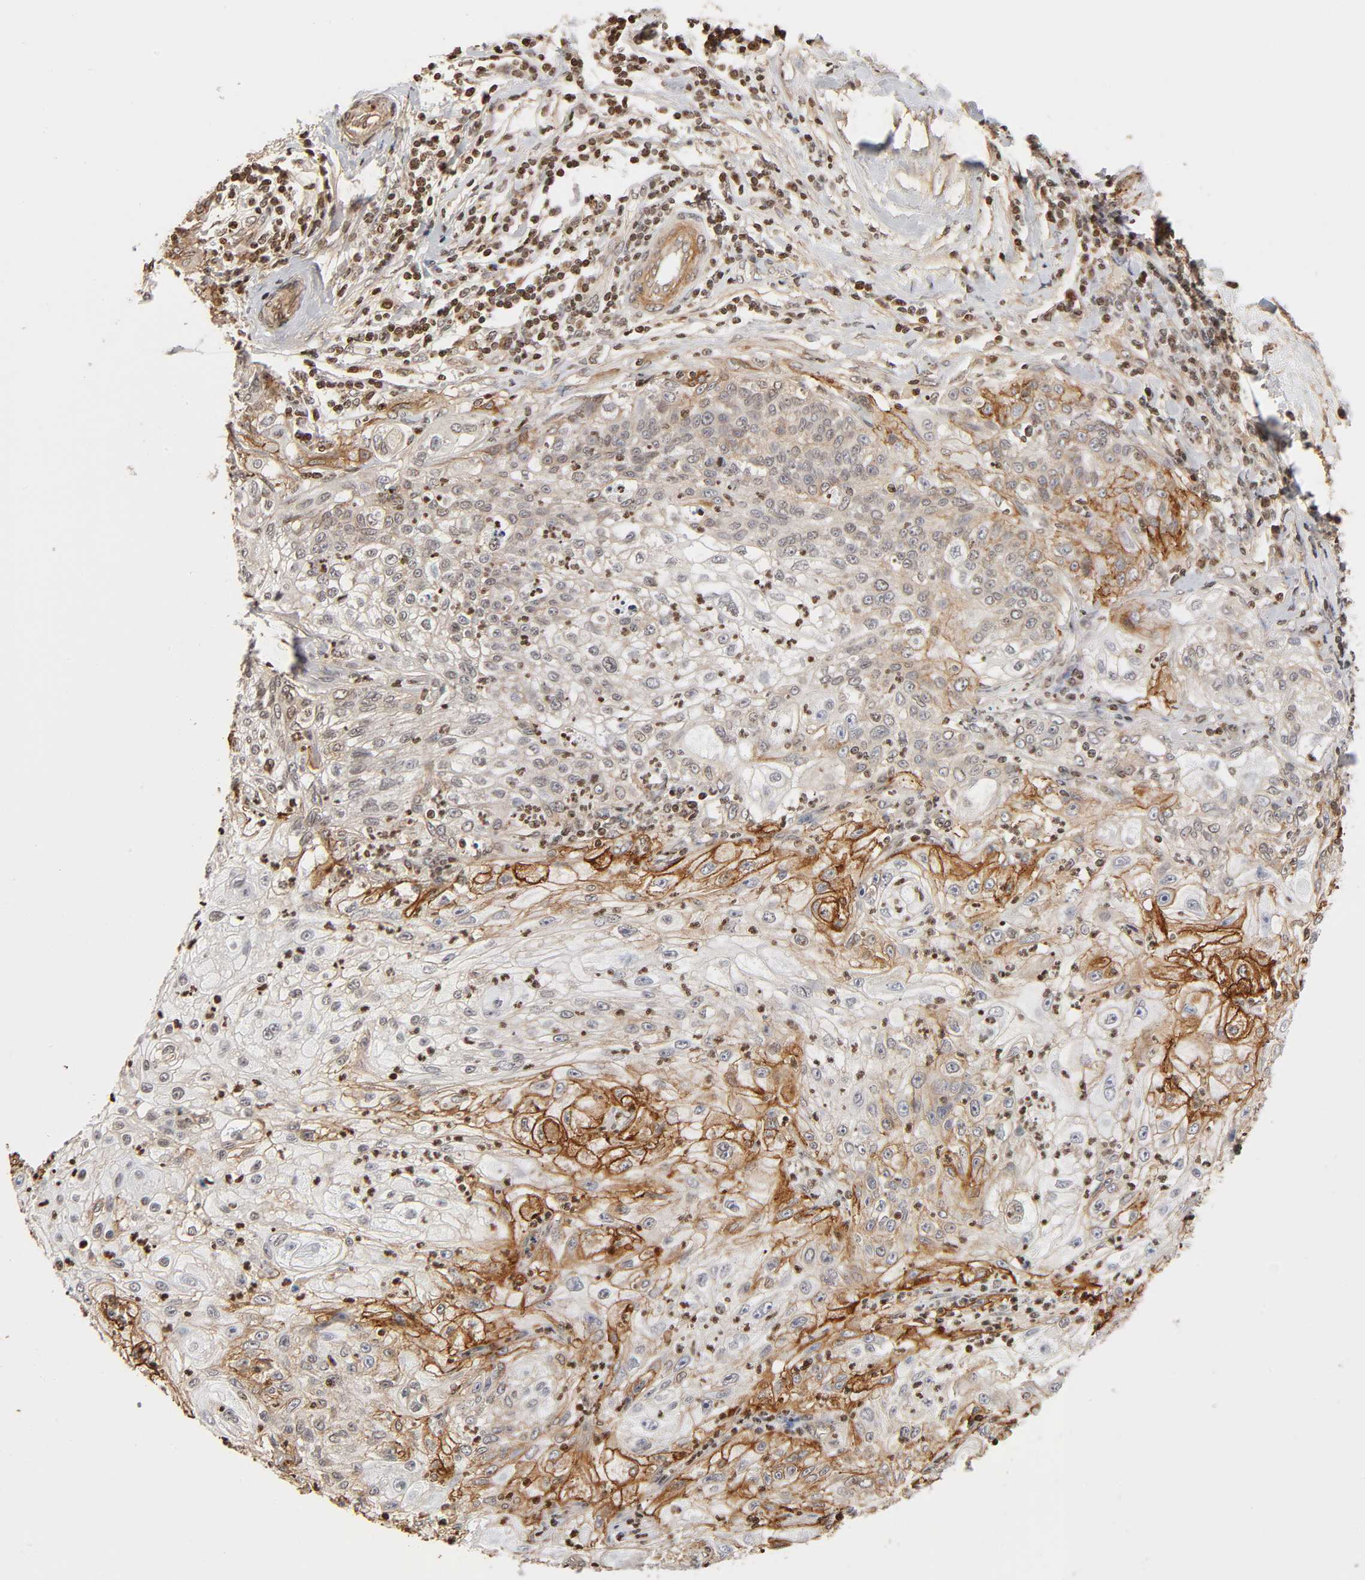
{"staining": {"intensity": "moderate", "quantity": "<25%", "location": "cytoplasmic/membranous"}, "tissue": "lung cancer", "cell_type": "Tumor cells", "image_type": "cancer", "snomed": [{"axis": "morphology", "description": "Inflammation, NOS"}, {"axis": "morphology", "description": "Squamous cell carcinoma, NOS"}, {"axis": "topography", "description": "Lymph node"}, {"axis": "topography", "description": "Soft tissue"}, {"axis": "topography", "description": "Lung"}], "caption": "This micrograph reveals immunohistochemistry staining of human lung cancer (squamous cell carcinoma), with low moderate cytoplasmic/membranous expression in about <25% of tumor cells.", "gene": "ITGAV", "patient": {"sex": "male", "age": 66}}